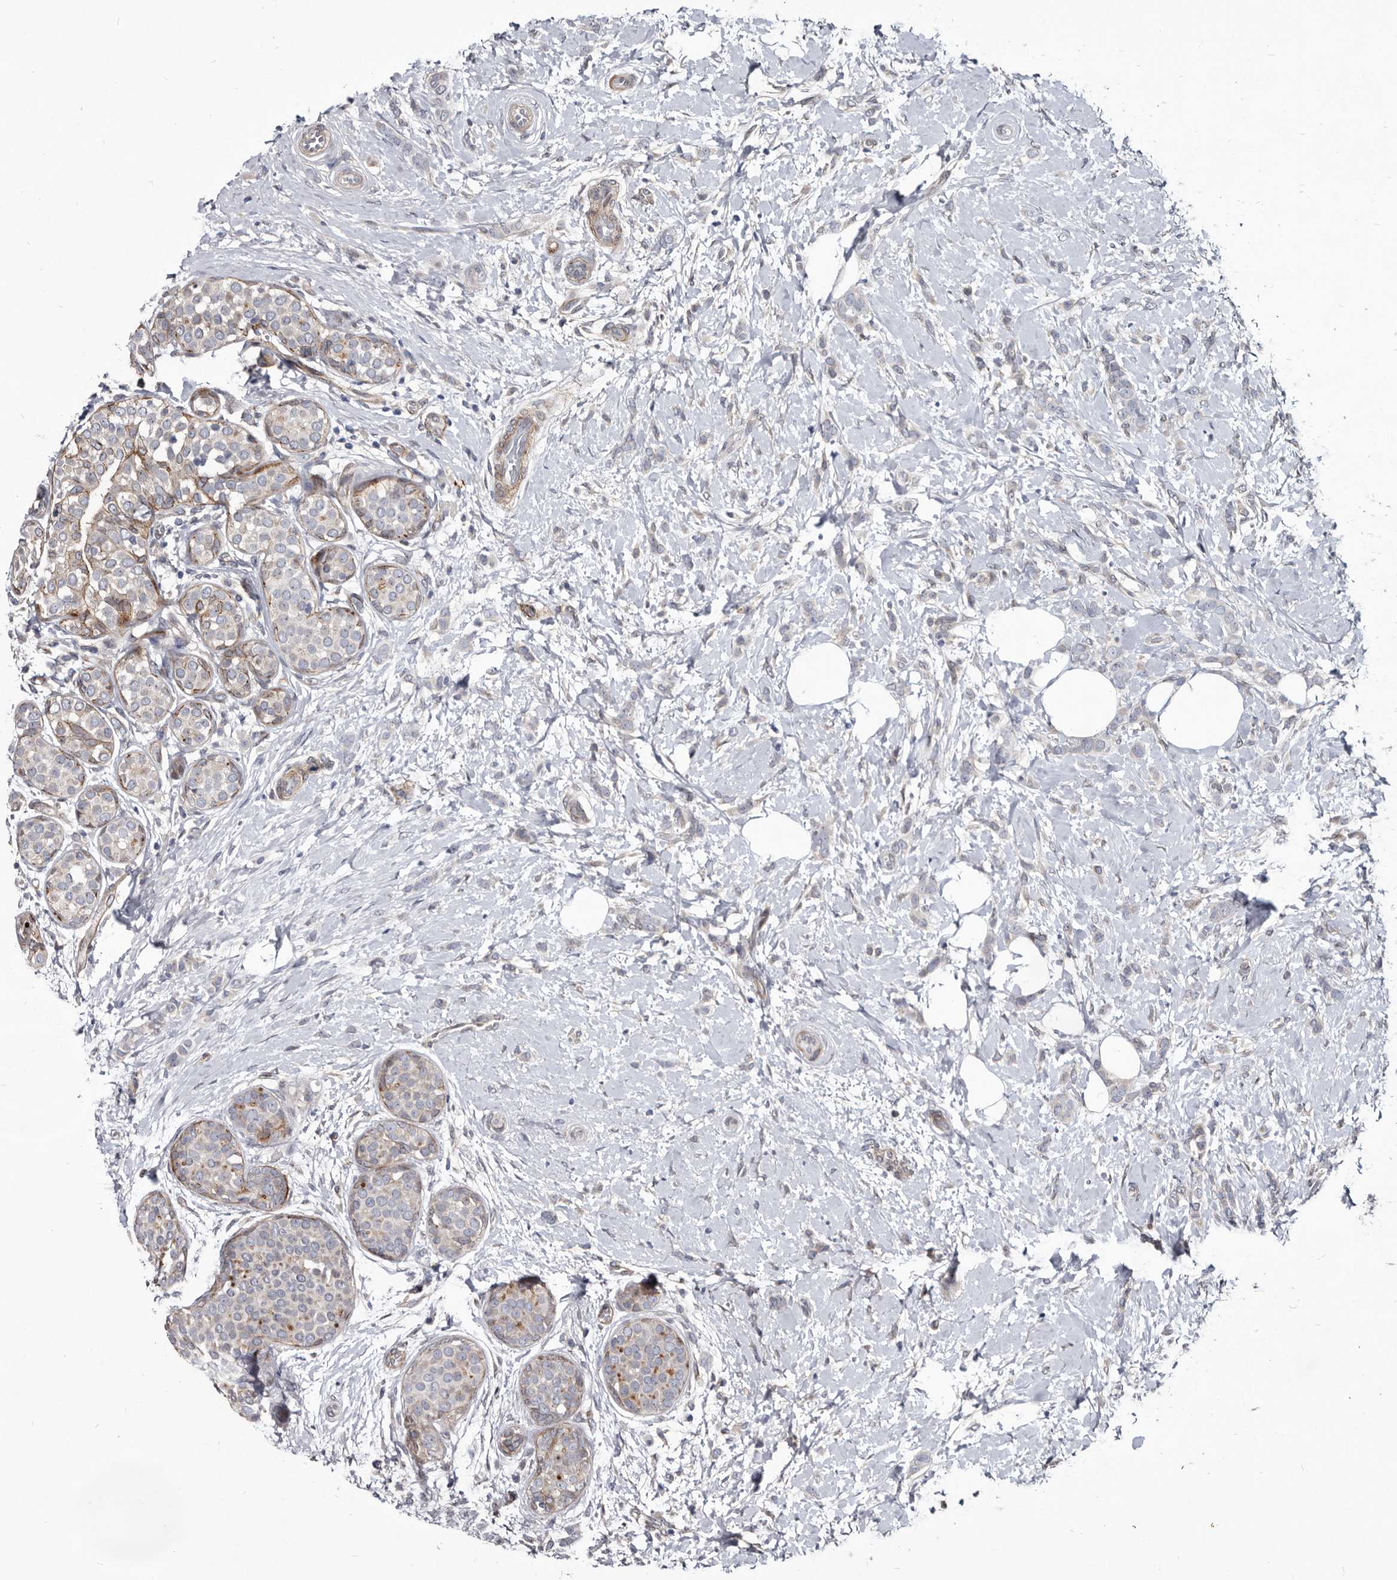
{"staining": {"intensity": "weak", "quantity": "<25%", "location": "cytoplasmic/membranous"}, "tissue": "breast cancer", "cell_type": "Tumor cells", "image_type": "cancer", "snomed": [{"axis": "morphology", "description": "Lobular carcinoma, in situ"}, {"axis": "morphology", "description": "Lobular carcinoma"}, {"axis": "topography", "description": "Breast"}], "caption": "This image is of lobular carcinoma in situ (breast) stained with immunohistochemistry to label a protein in brown with the nuclei are counter-stained blue. There is no positivity in tumor cells.", "gene": "PROM1", "patient": {"sex": "female", "age": 41}}